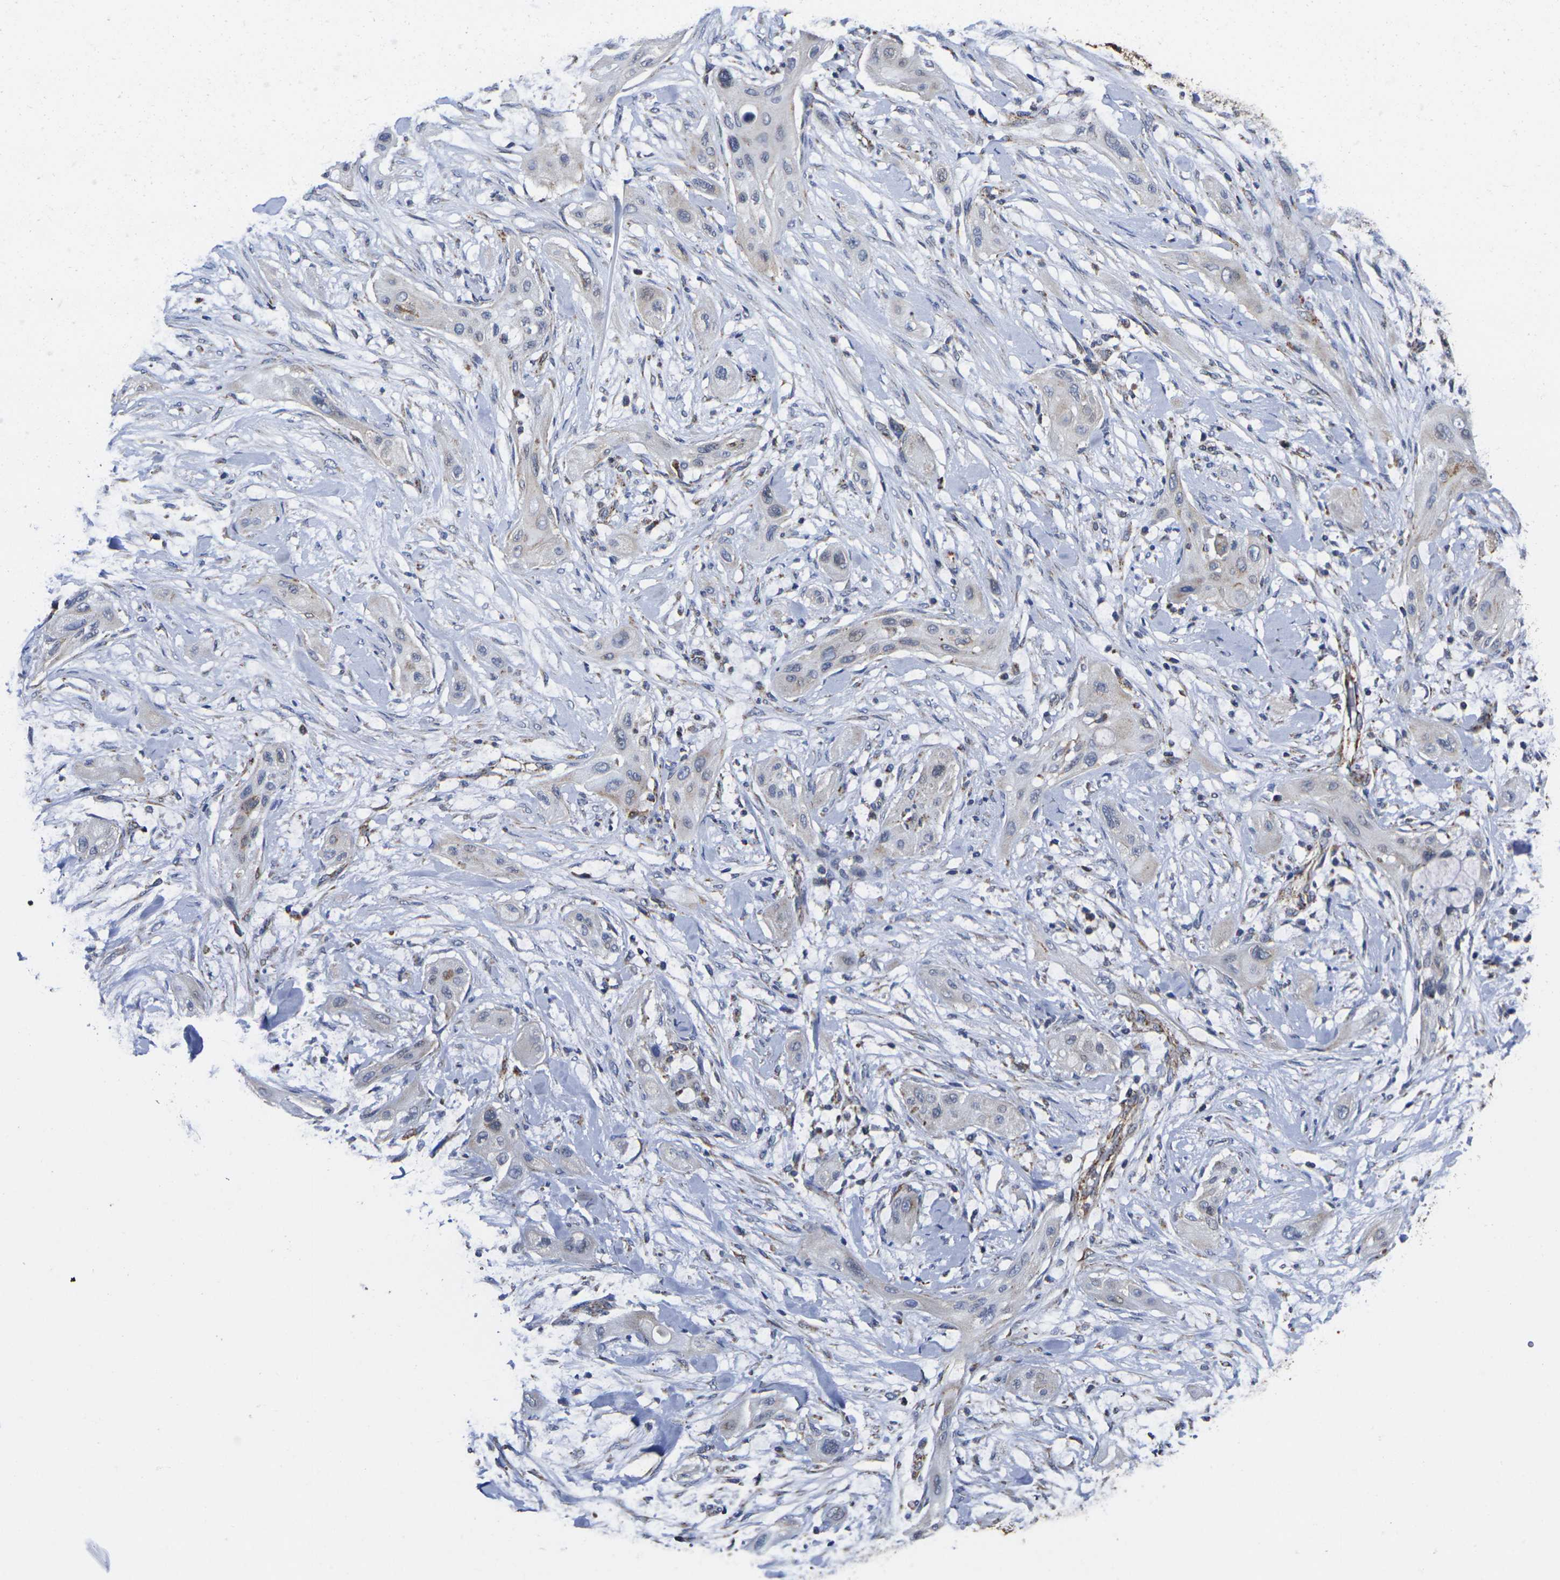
{"staining": {"intensity": "negative", "quantity": "none", "location": "none"}, "tissue": "lung cancer", "cell_type": "Tumor cells", "image_type": "cancer", "snomed": [{"axis": "morphology", "description": "Squamous cell carcinoma, NOS"}, {"axis": "topography", "description": "Lung"}], "caption": "Histopathology image shows no protein positivity in tumor cells of squamous cell carcinoma (lung) tissue.", "gene": "P2RY11", "patient": {"sex": "female", "age": 47}}